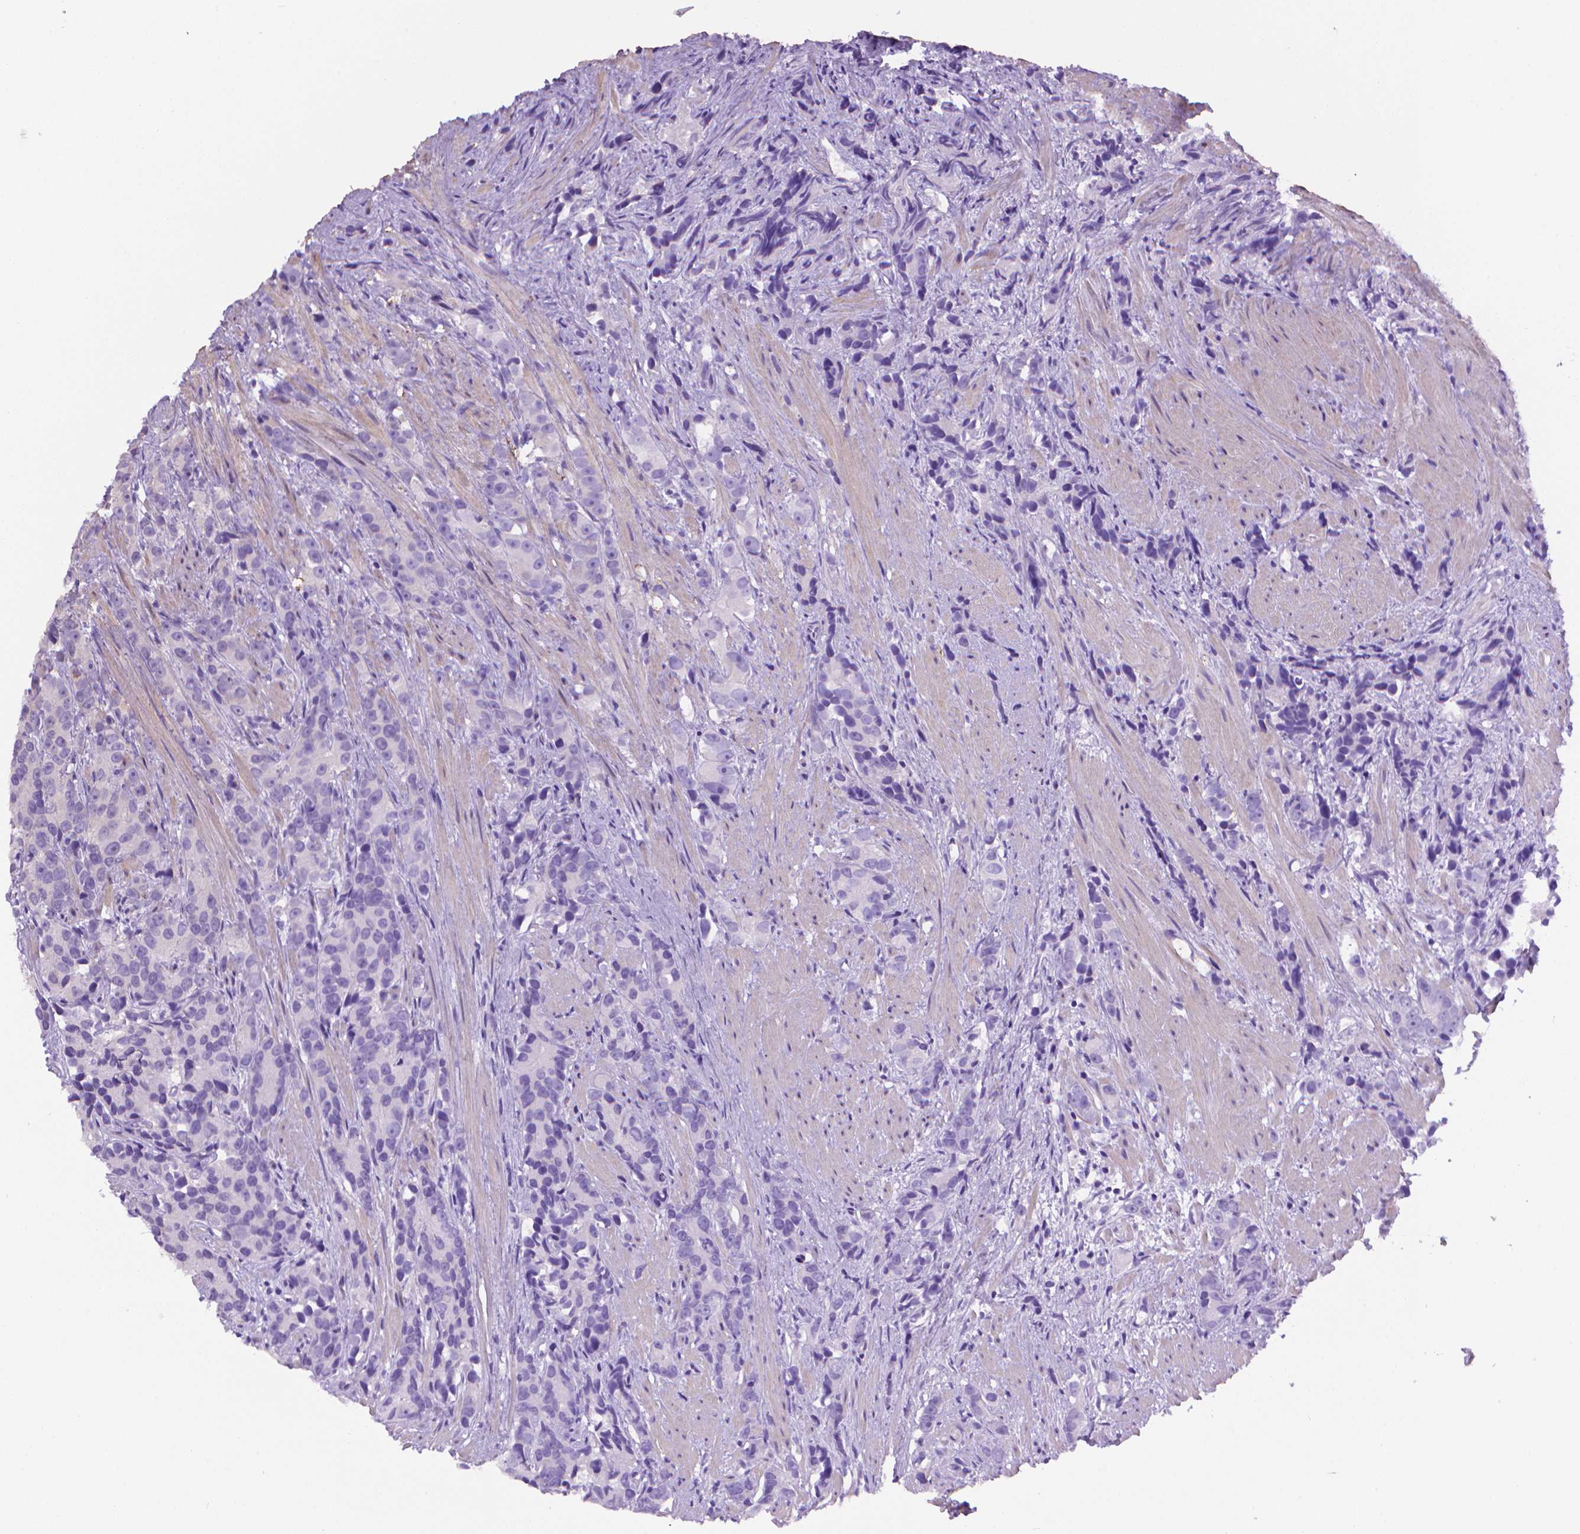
{"staining": {"intensity": "negative", "quantity": "none", "location": "none"}, "tissue": "prostate cancer", "cell_type": "Tumor cells", "image_type": "cancer", "snomed": [{"axis": "morphology", "description": "Adenocarcinoma, High grade"}, {"axis": "topography", "description": "Prostate"}], "caption": "Tumor cells are negative for protein expression in human adenocarcinoma (high-grade) (prostate).", "gene": "PNMA2", "patient": {"sex": "male", "age": 90}}